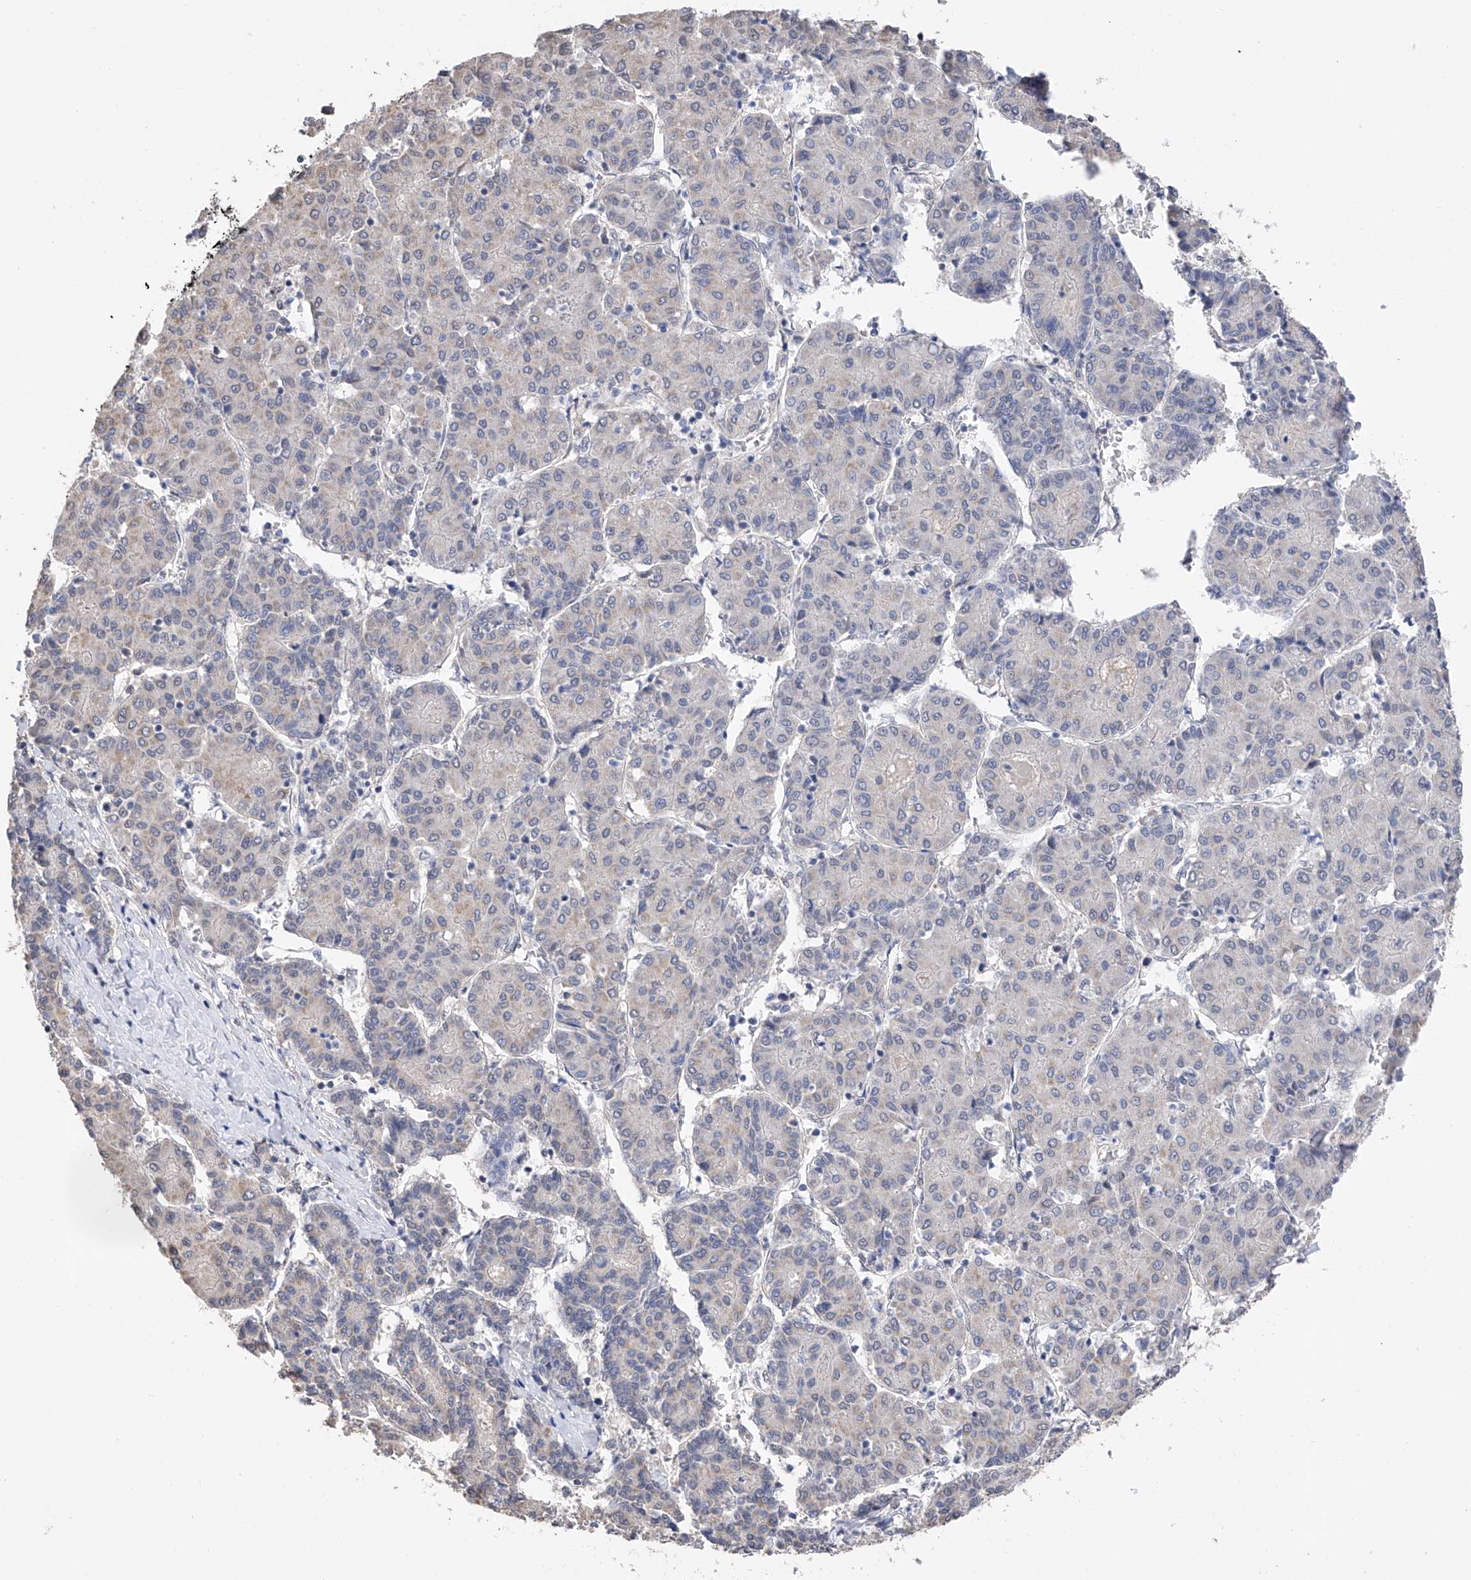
{"staining": {"intensity": "negative", "quantity": "none", "location": "none"}, "tissue": "liver cancer", "cell_type": "Tumor cells", "image_type": "cancer", "snomed": [{"axis": "morphology", "description": "Carcinoma, Hepatocellular, NOS"}, {"axis": "topography", "description": "Liver"}], "caption": "A high-resolution micrograph shows immunohistochemistry (IHC) staining of liver hepatocellular carcinoma, which exhibits no significant positivity in tumor cells. The staining was performed using DAB (3,3'-diaminobenzidine) to visualize the protein expression in brown, while the nuclei were stained in blue with hematoxylin (Magnification: 20x).", "gene": "DMAP1", "patient": {"sex": "male", "age": 65}}